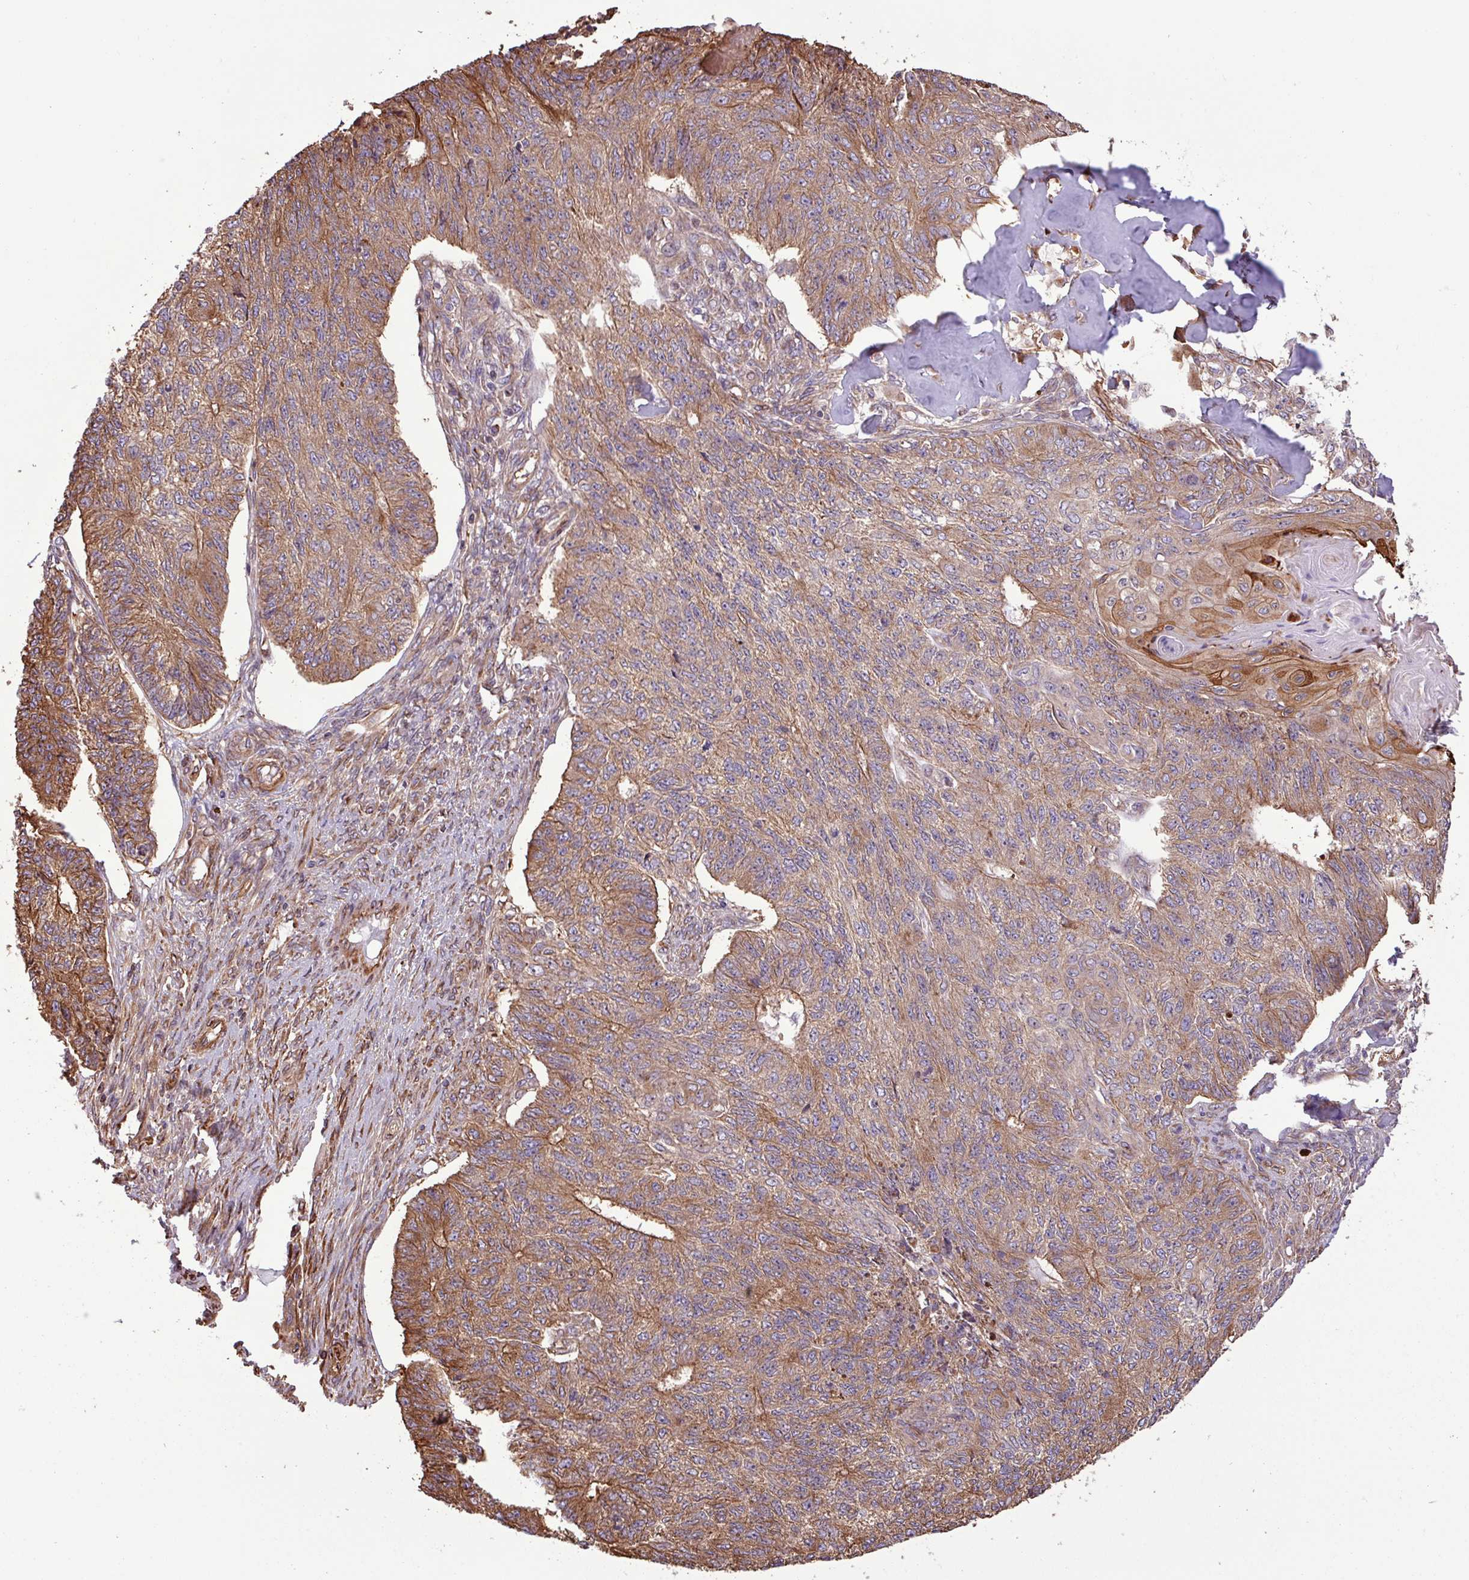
{"staining": {"intensity": "moderate", "quantity": ">75%", "location": "cytoplasmic/membranous"}, "tissue": "endometrial cancer", "cell_type": "Tumor cells", "image_type": "cancer", "snomed": [{"axis": "morphology", "description": "Adenocarcinoma, NOS"}, {"axis": "topography", "description": "Endometrium"}], "caption": "About >75% of tumor cells in endometrial adenocarcinoma show moderate cytoplasmic/membranous protein expression as visualized by brown immunohistochemical staining.", "gene": "ZNF300", "patient": {"sex": "female", "age": 32}}